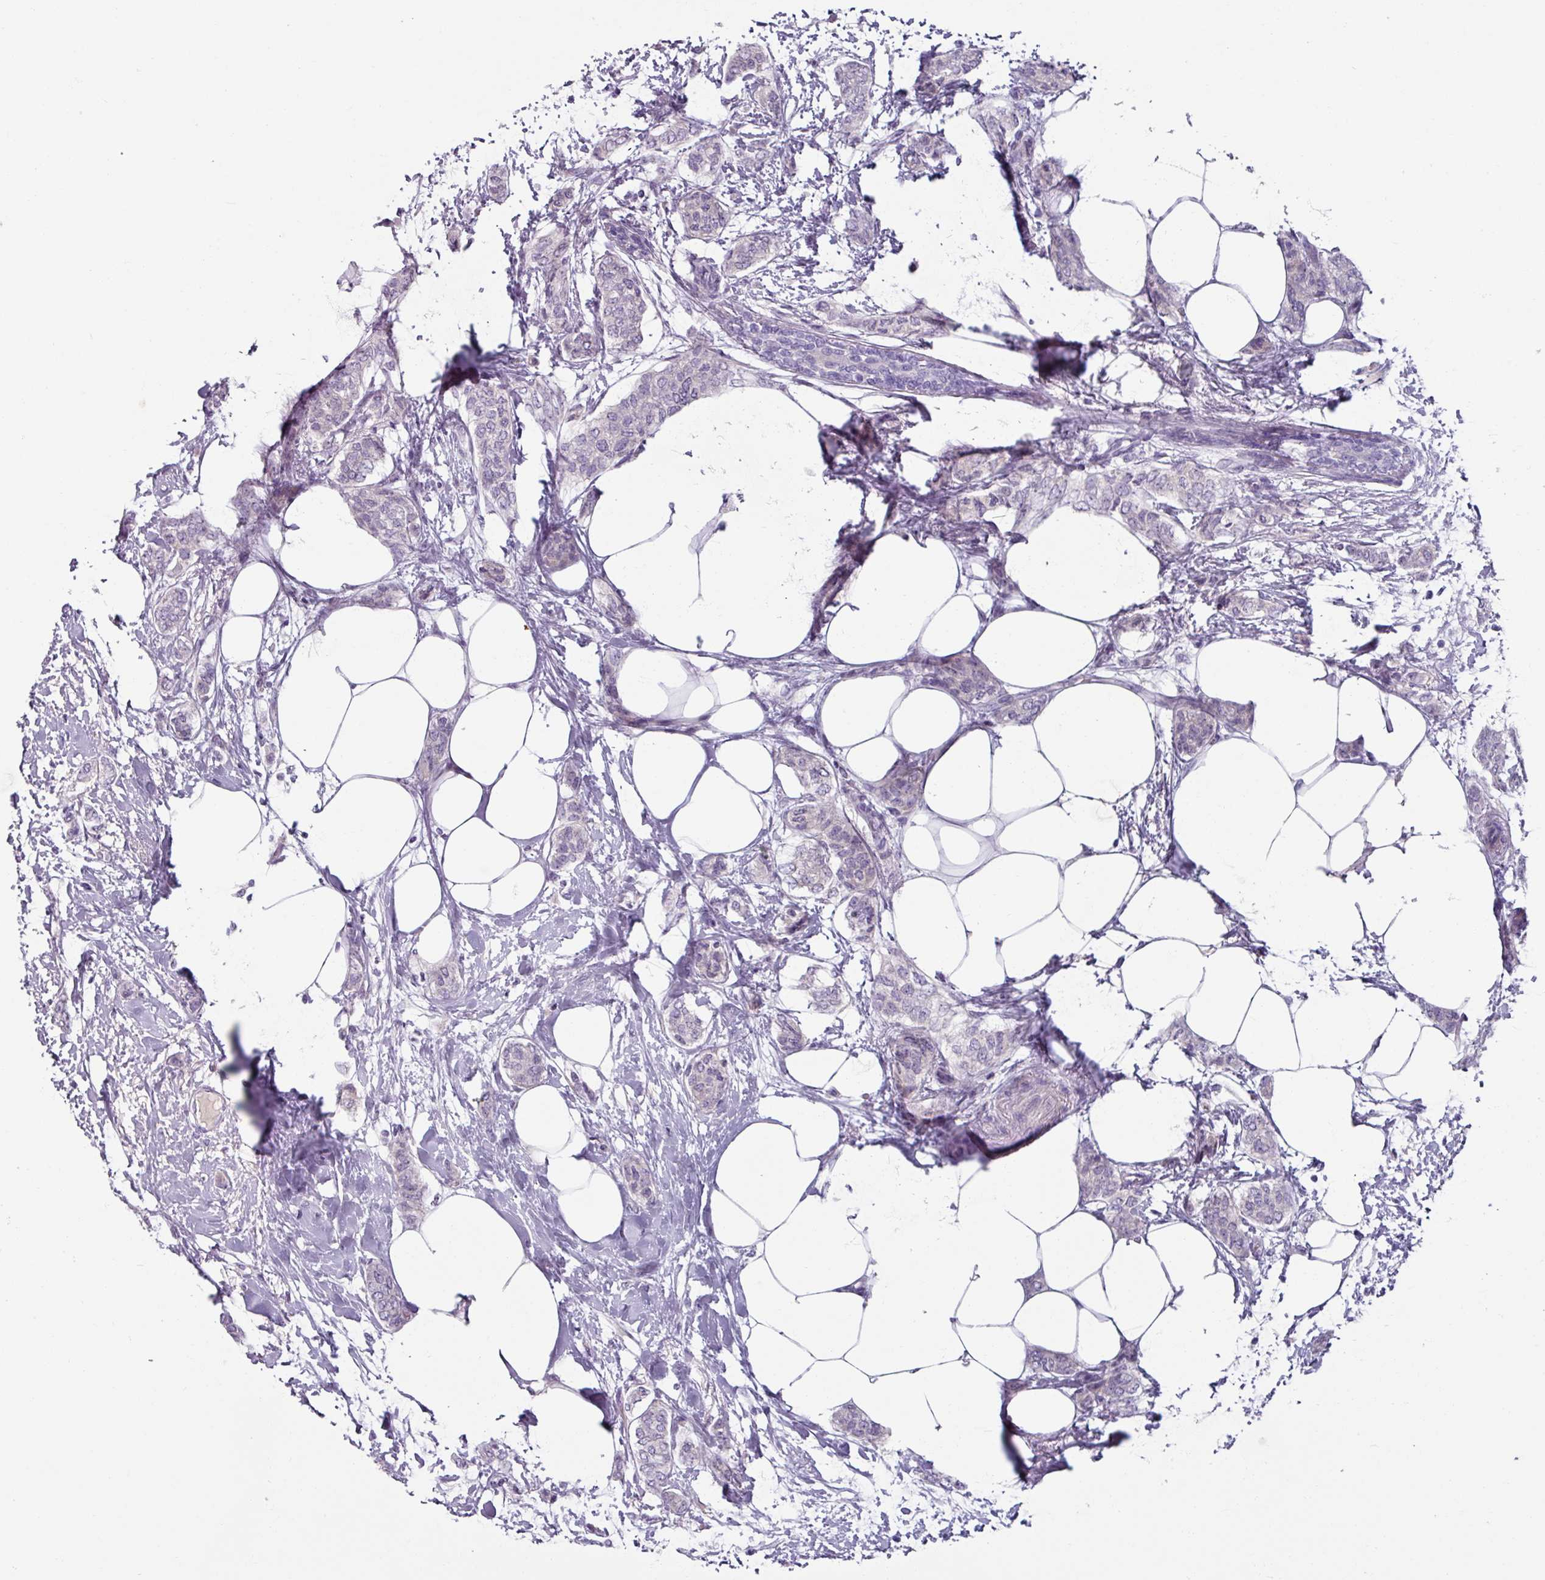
{"staining": {"intensity": "negative", "quantity": "none", "location": "none"}, "tissue": "breast cancer", "cell_type": "Tumor cells", "image_type": "cancer", "snomed": [{"axis": "morphology", "description": "Duct carcinoma"}, {"axis": "topography", "description": "Breast"}], "caption": "A high-resolution image shows immunohistochemistry (IHC) staining of breast cancer, which displays no significant expression in tumor cells.", "gene": "SMIM11", "patient": {"sex": "female", "age": 72}}